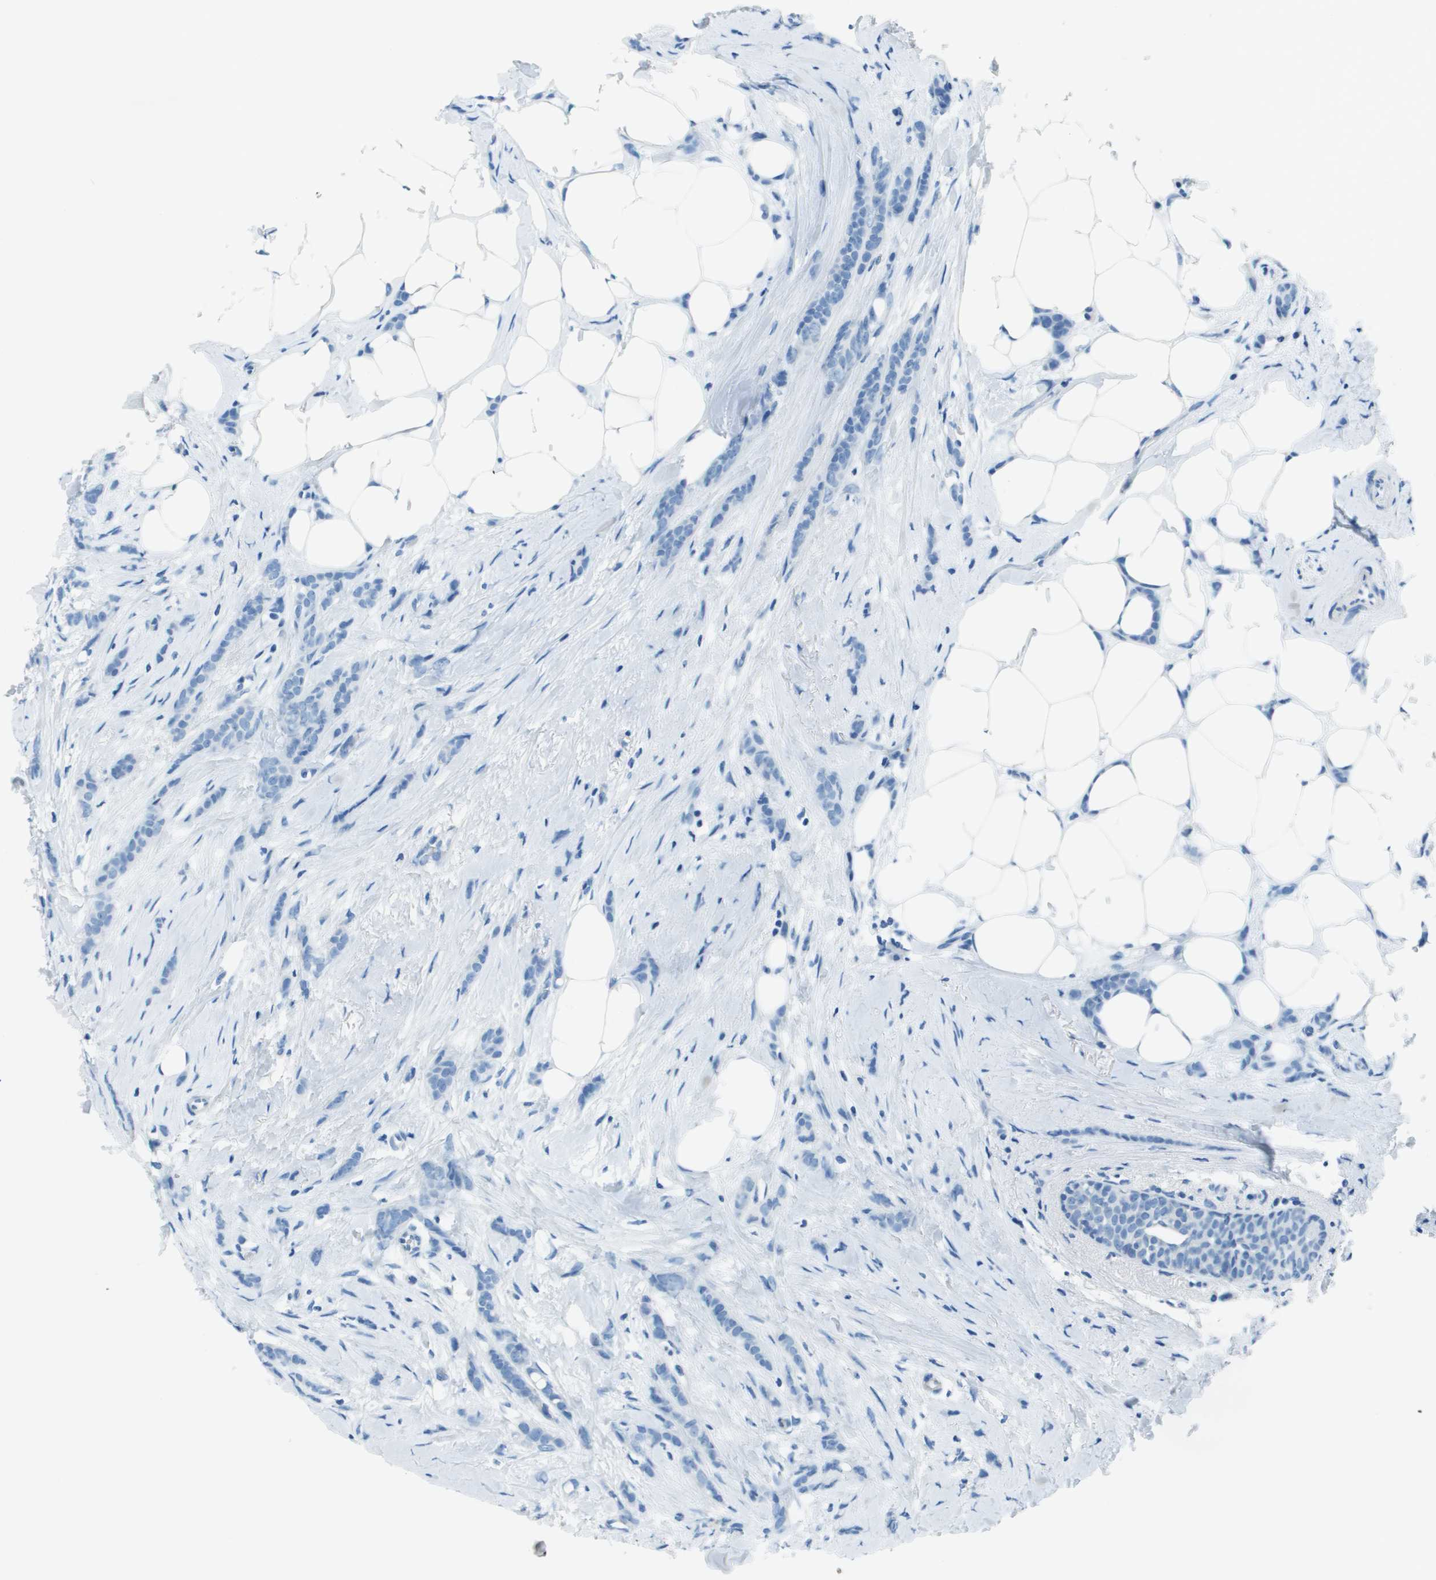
{"staining": {"intensity": "negative", "quantity": "none", "location": "none"}, "tissue": "breast cancer", "cell_type": "Tumor cells", "image_type": "cancer", "snomed": [{"axis": "morphology", "description": "Lobular carcinoma, in situ"}, {"axis": "morphology", "description": "Lobular carcinoma"}, {"axis": "topography", "description": "Breast"}], "caption": "This histopathology image is of breast cancer (lobular carcinoma in situ) stained with immunohistochemistry (IHC) to label a protein in brown with the nuclei are counter-stained blue. There is no expression in tumor cells.", "gene": "SLC16A10", "patient": {"sex": "female", "age": 41}}